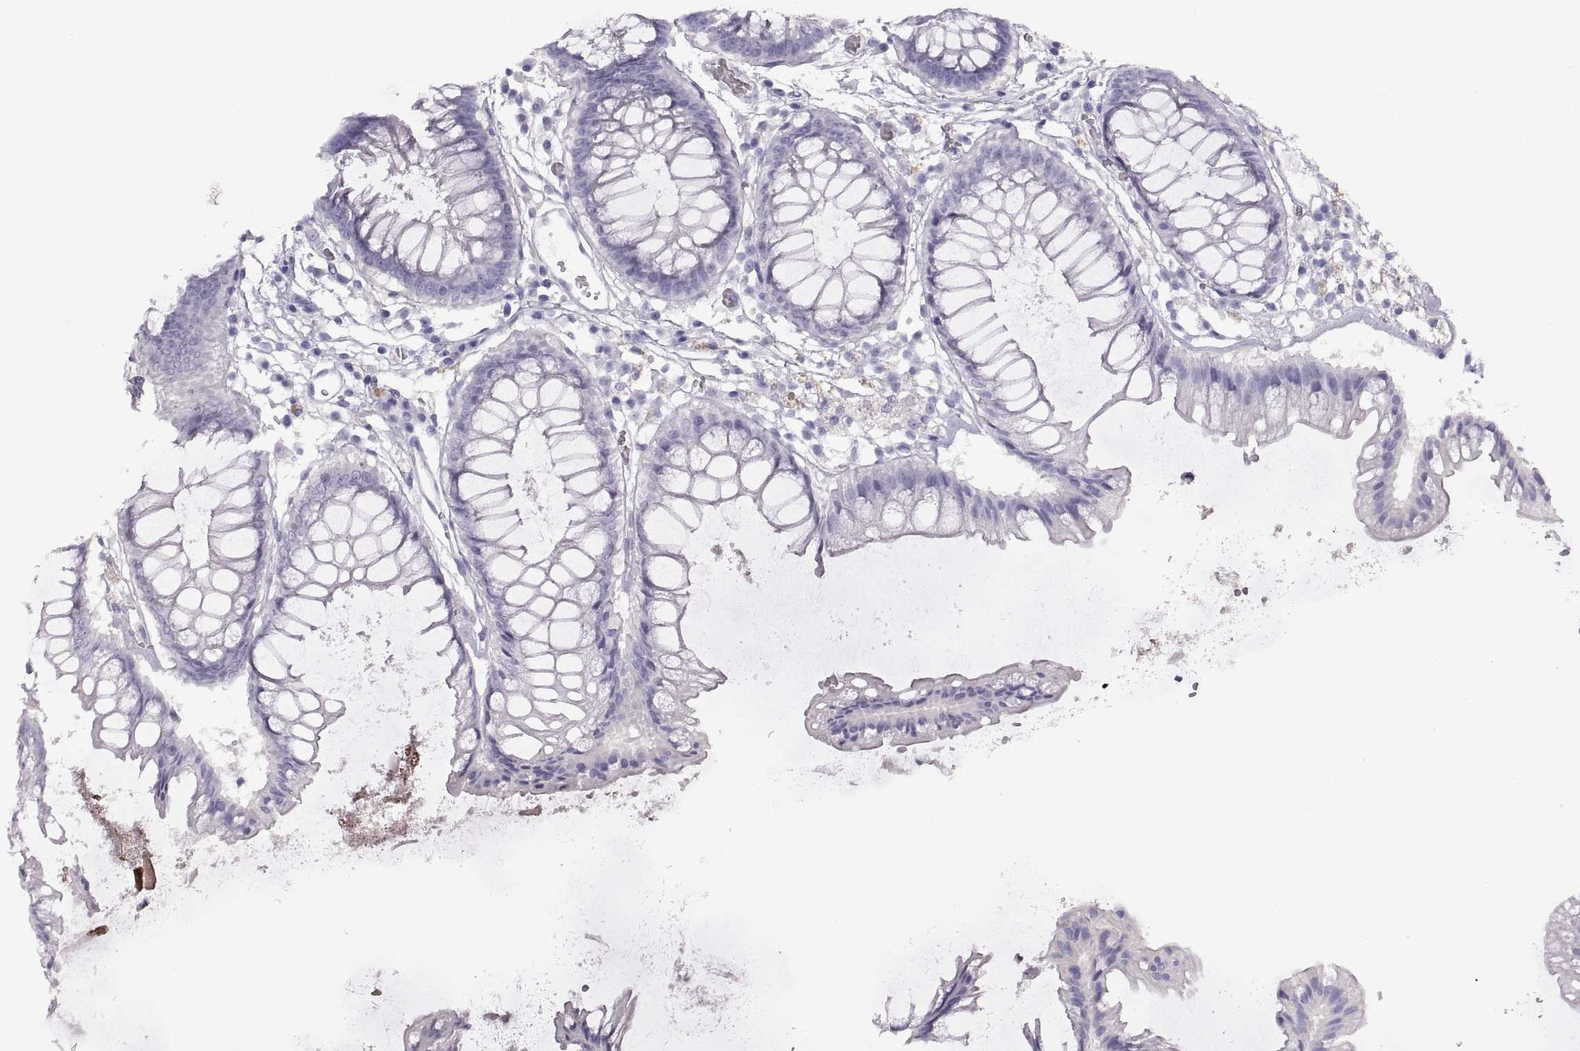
{"staining": {"intensity": "negative", "quantity": "none", "location": "none"}, "tissue": "colon", "cell_type": "Endothelial cells", "image_type": "normal", "snomed": [{"axis": "morphology", "description": "Normal tissue, NOS"}, {"axis": "morphology", "description": "Adenocarcinoma, NOS"}, {"axis": "topography", "description": "Colon"}], "caption": "High magnification brightfield microscopy of unremarkable colon stained with DAB (3,3'-diaminobenzidine) (brown) and counterstained with hematoxylin (blue): endothelial cells show no significant staining.", "gene": "RDM1", "patient": {"sex": "male", "age": 65}}